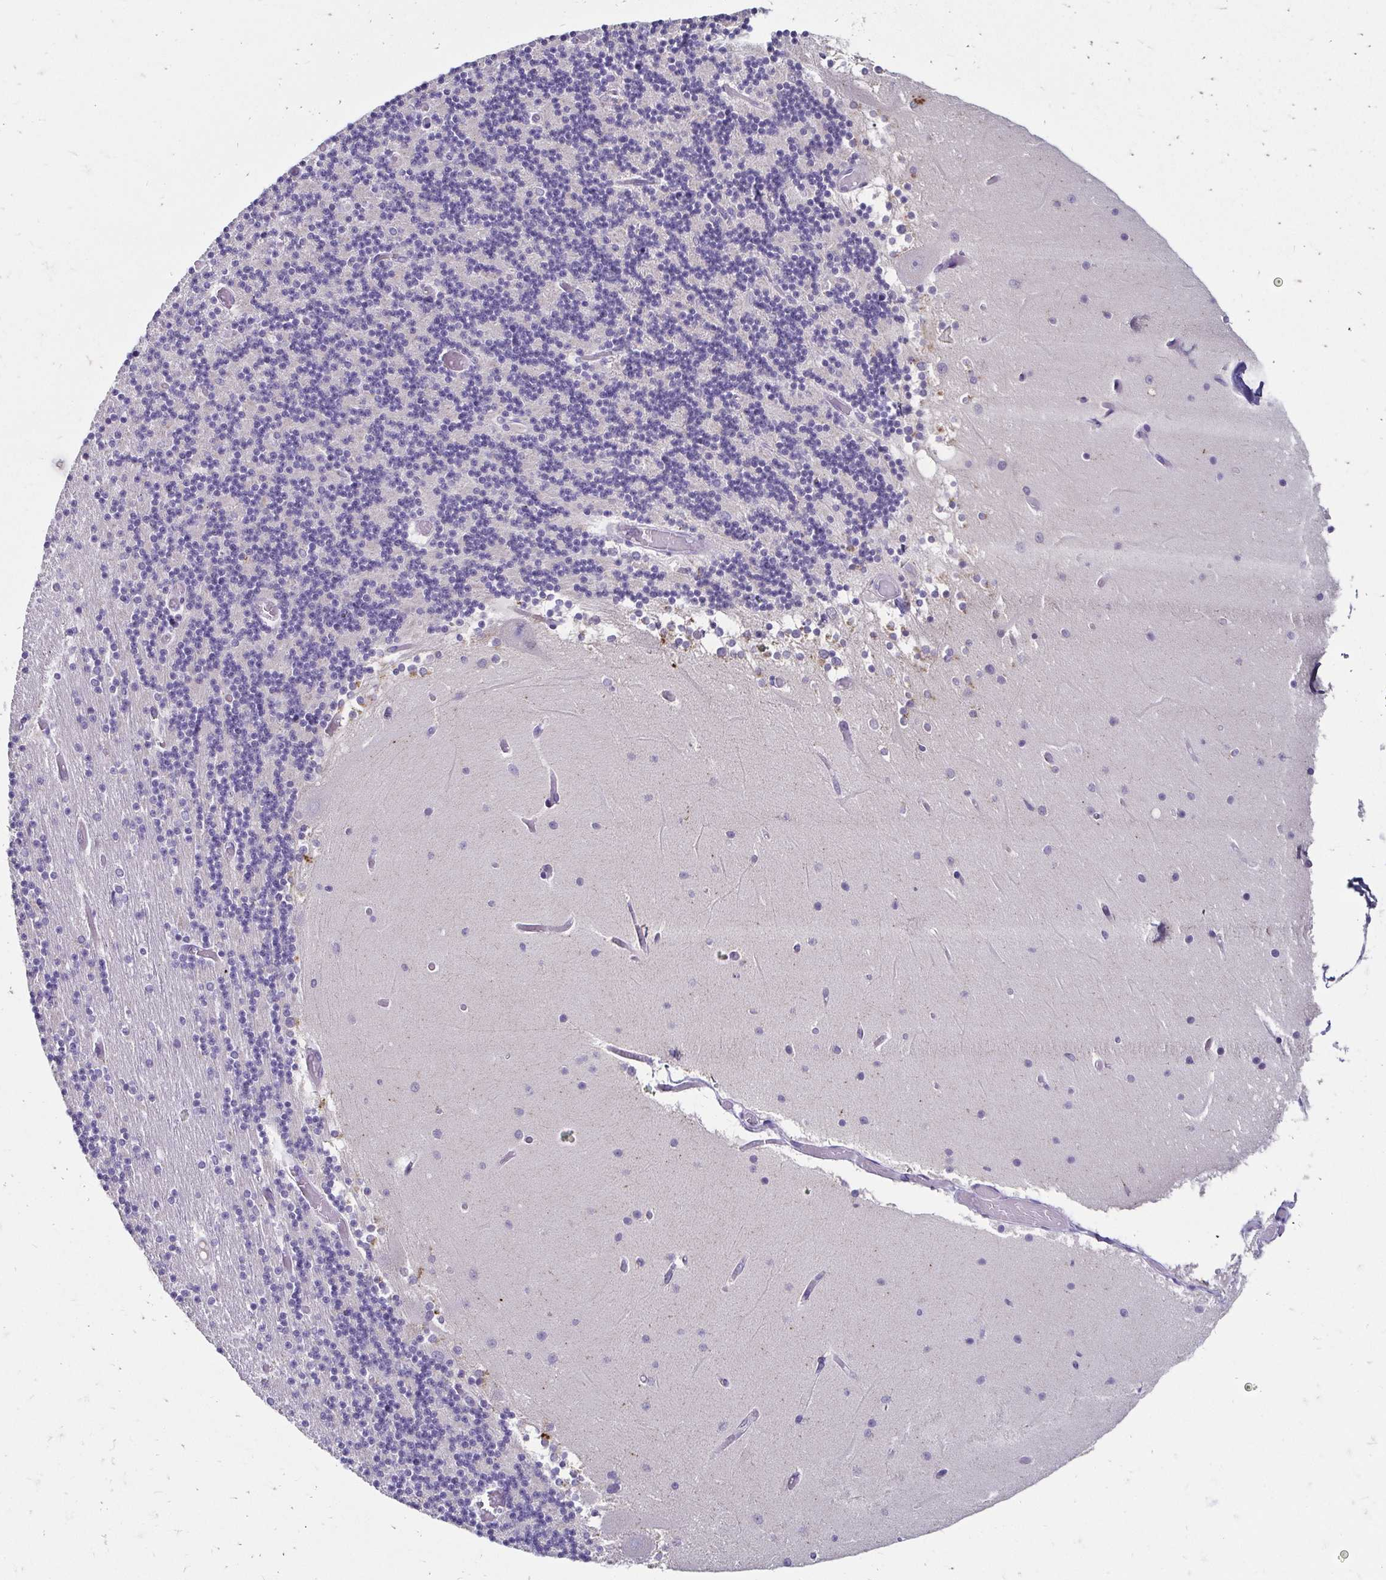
{"staining": {"intensity": "negative", "quantity": "none", "location": "none"}, "tissue": "cerebellum", "cell_type": "Cells in granular layer", "image_type": "normal", "snomed": [{"axis": "morphology", "description": "Normal tissue, NOS"}, {"axis": "topography", "description": "Cerebellum"}], "caption": "Immunohistochemical staining of normal human cerebellum displays no significant positivity in cells in granular layer. The staining is performed using DAB brown chromogen with nuclei counter-stained in using hematoxylin.", "gene": "SCG3", "patient": {"sex": "female", "age": 28}}